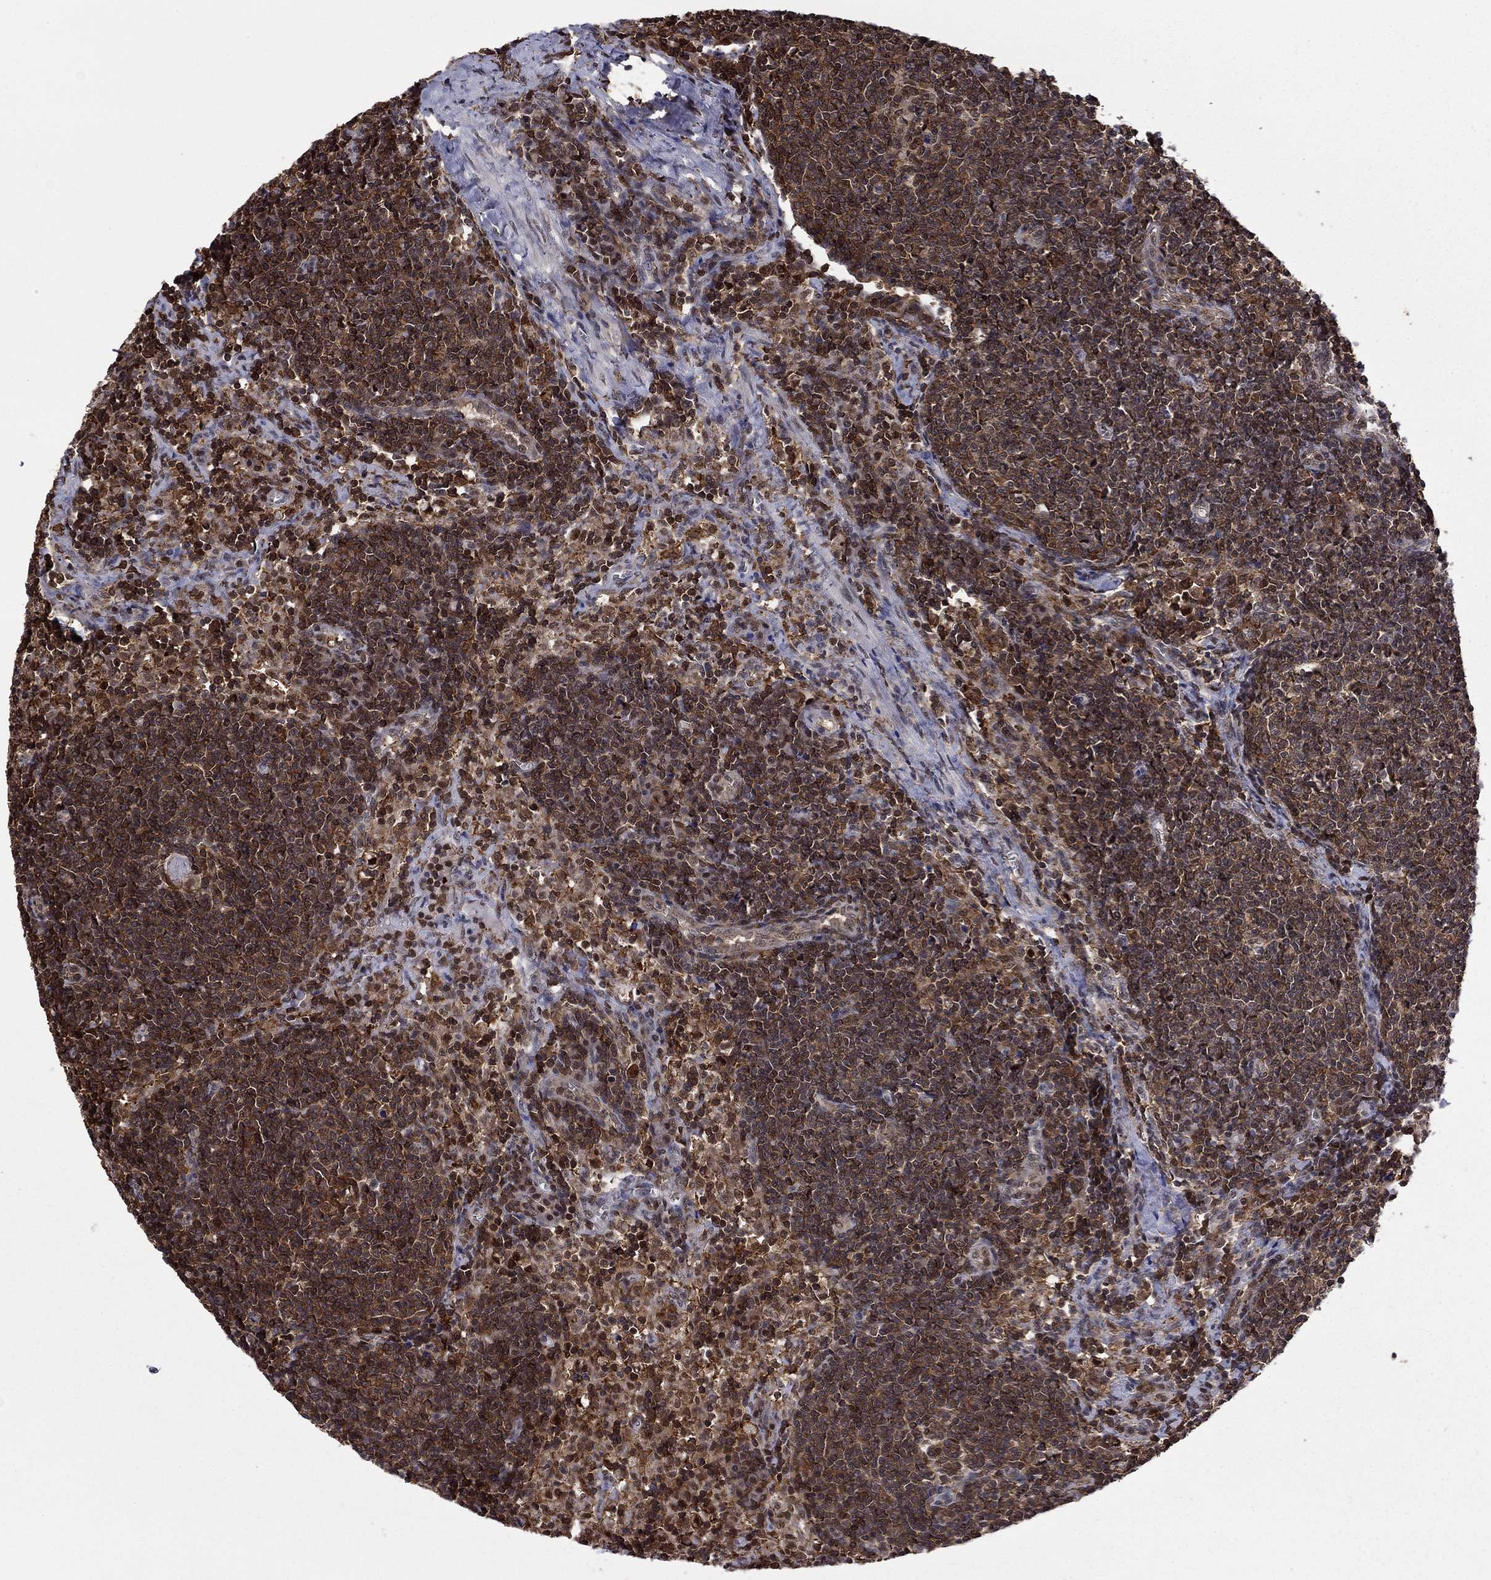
{"staining": {"intensity": "moderate", "quantity": "<25%", "location": "nuclear"}, "tissue": "lymph node", "cell_type": "Germinal center cells", "image_type": "normal", "snomed": [{"axis": "morphology", "description": "Normal tissue, NOS"}, {"axis": "morphology", "description": "Adenocarcinoma, NOS"}, {"axis": "topography", "description": "Lymph node"}, {"axis": "topography", "description": "Pancreas"}], "caption": "Immunohistochemical staining of unremarkable lymph node shows moderate nuclear protein staining in approximately <25% of germinal center cells. (Stains: DAB in brown, nuclei in blue, Microscopy: brightfield microscopy at high magnification).", "gene": "PSMD2", "patient": {"sex": "female", "age": 58}}